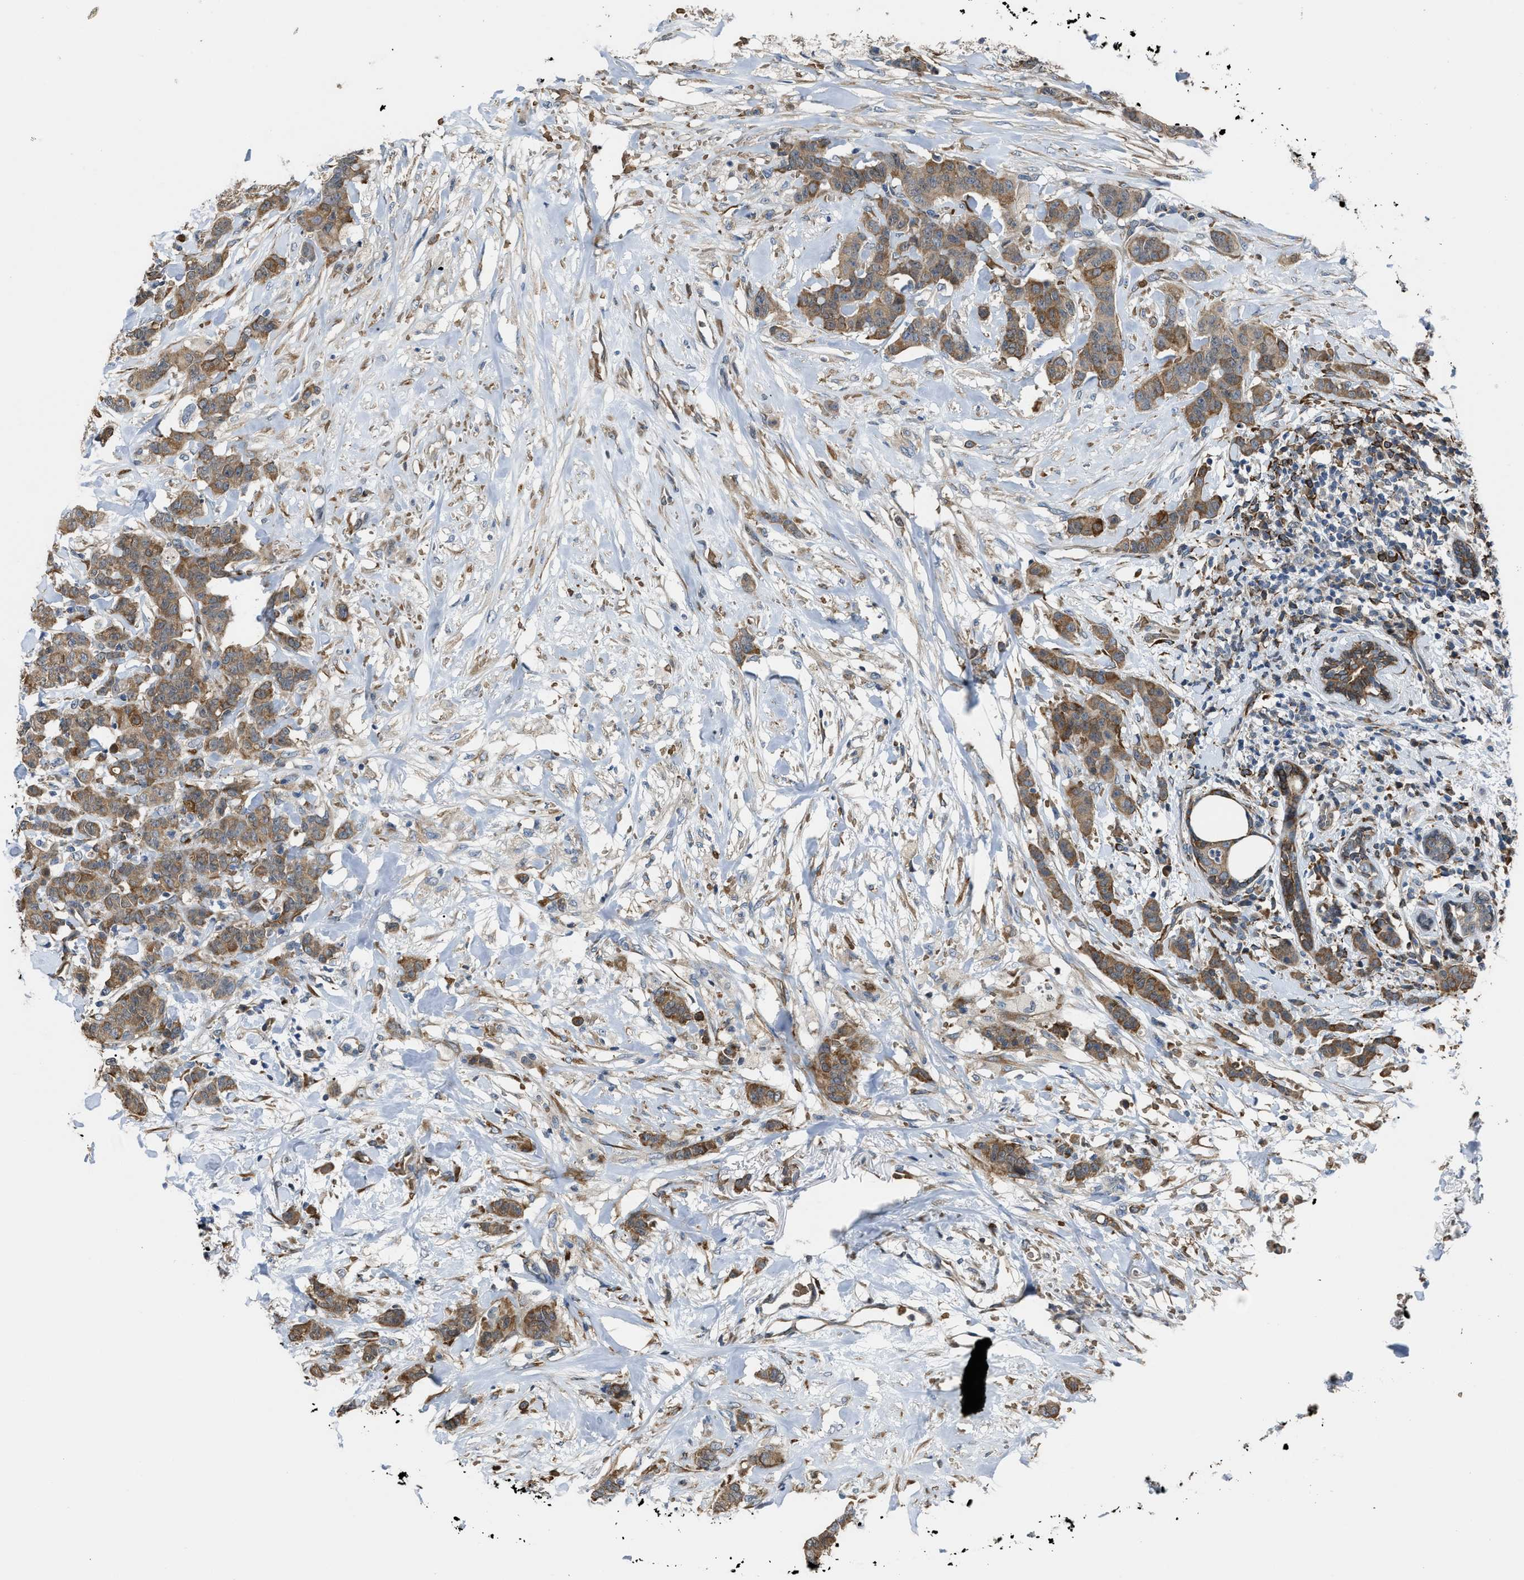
{"staining": {"intensity": "moderate", "quantity": ">75%", "location": "cytoplasmic/membranous"}, "tissue": "breast cancer", "cell_type": "Tumor cells", "image_type": "cancer", "snomed": [{"axis": "morphology", "description": "Normal tissue, NOS"}, {"axis": "morphology", "description": "Duct carcinoma"}, {"axis": "topography", "description": "Breast"}], "caption": "Breast cancer (intraductal carcinoma) stained with a protein marker displays moderate staining in tumor cells.", "gene": "SELENOM", "patient": {"sex": "female", "age": 40}}